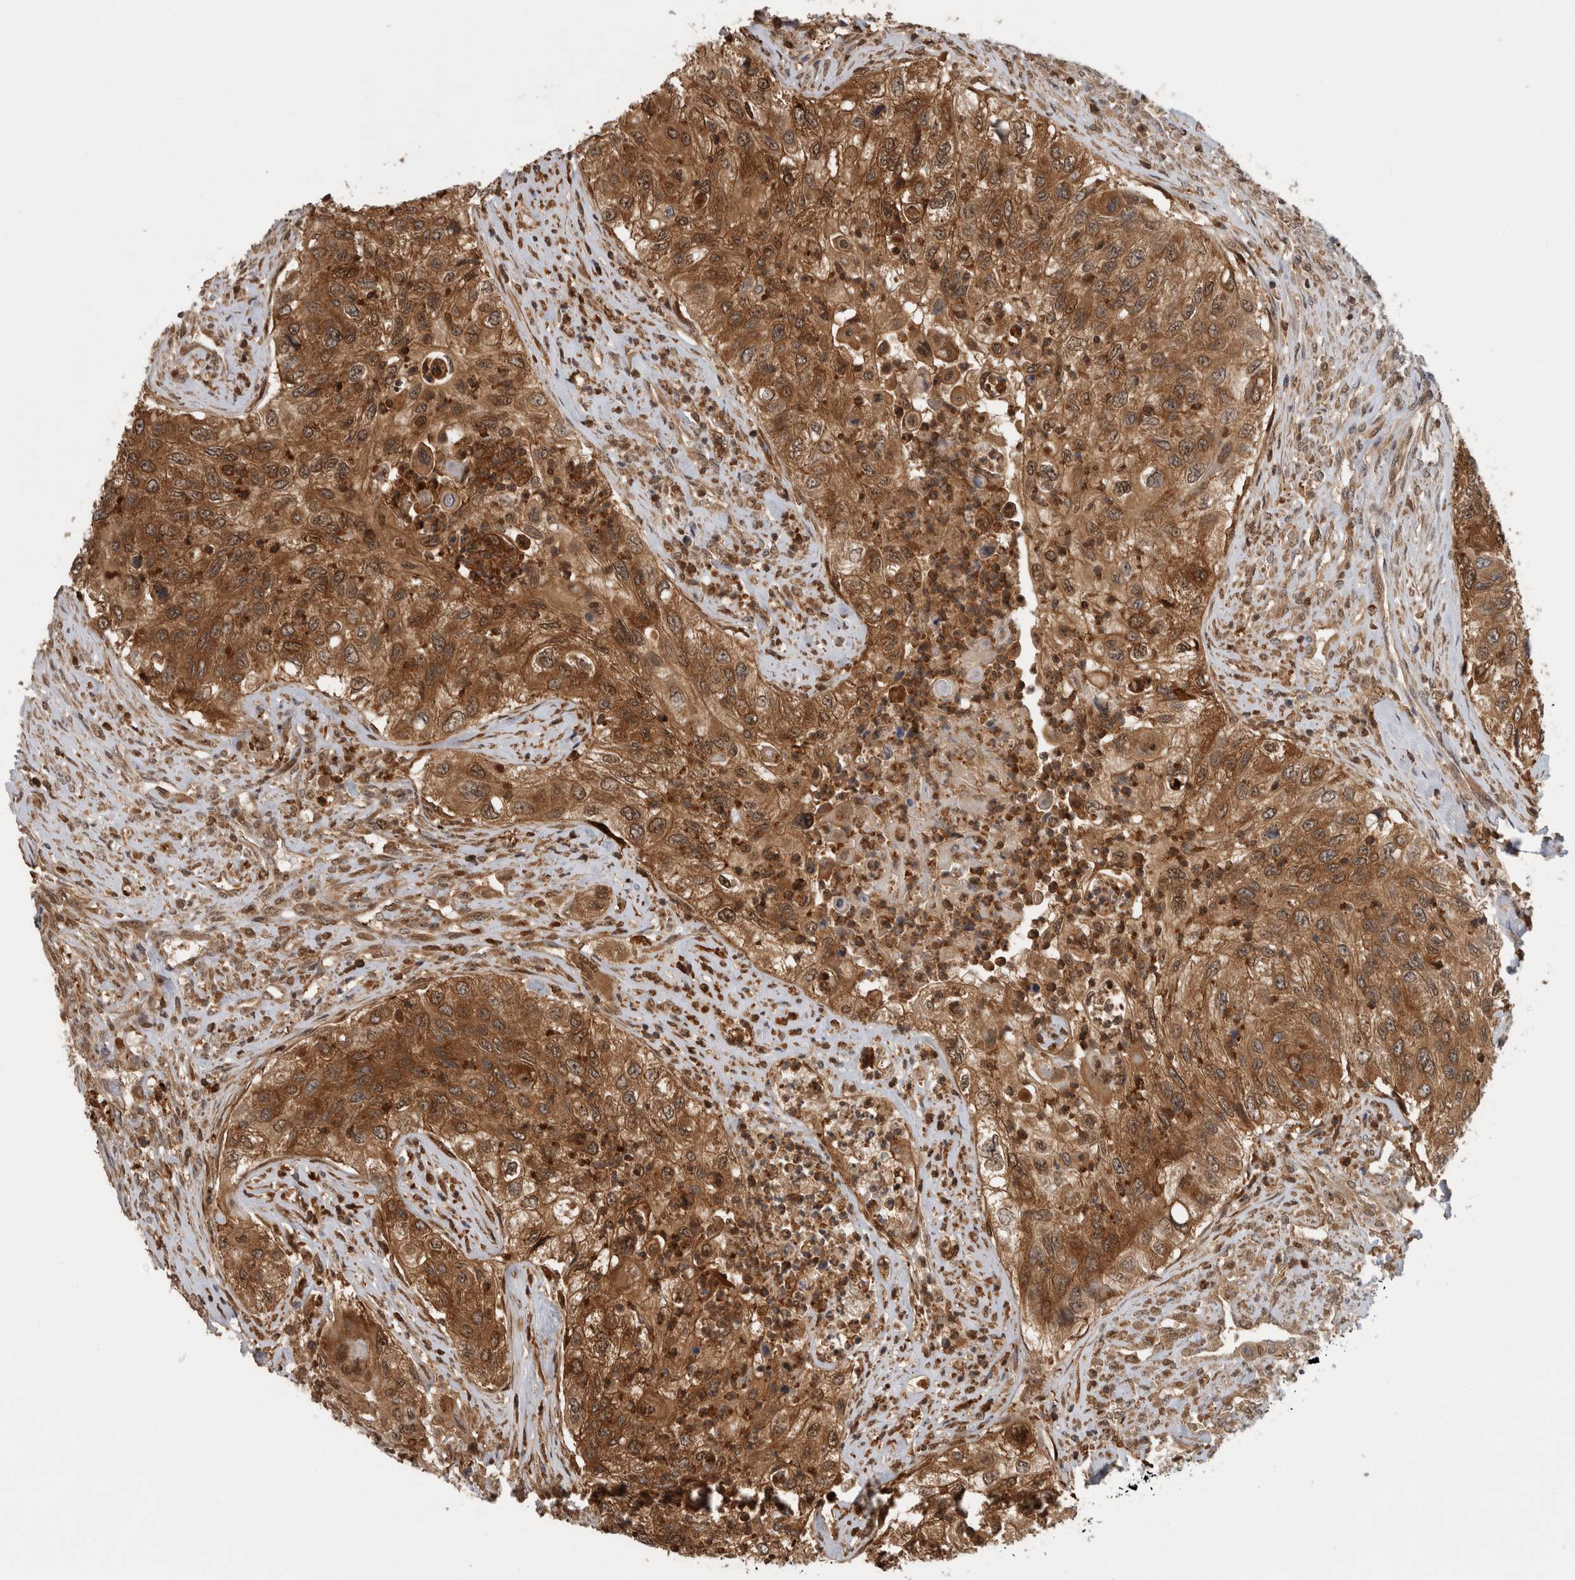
{"staining": {"intensity": "moderate", "quantity": ">75%", "location": "cytoplasmic/membranous,nuclear"}, "tissue": "urothelial cancer", "cell_type": "Tumor cells", "image_type": "cancer", "snomed": [{"axis": "morphology", "description": "Urothelial carcinoma, High grade"}, {"axis": "topography", "description": "Urinary bladder"}], "caption": "A brown stain labels moderate cytoplasmic/membranous and nuclear staining of a protein in human urothelial cancer tumor cells. Immunohistochemistry stains the protein of interest in brown and the nuclei are stained blue.", "gene": "ASTN2", "patient": {"sex": "female", "age": 60}}